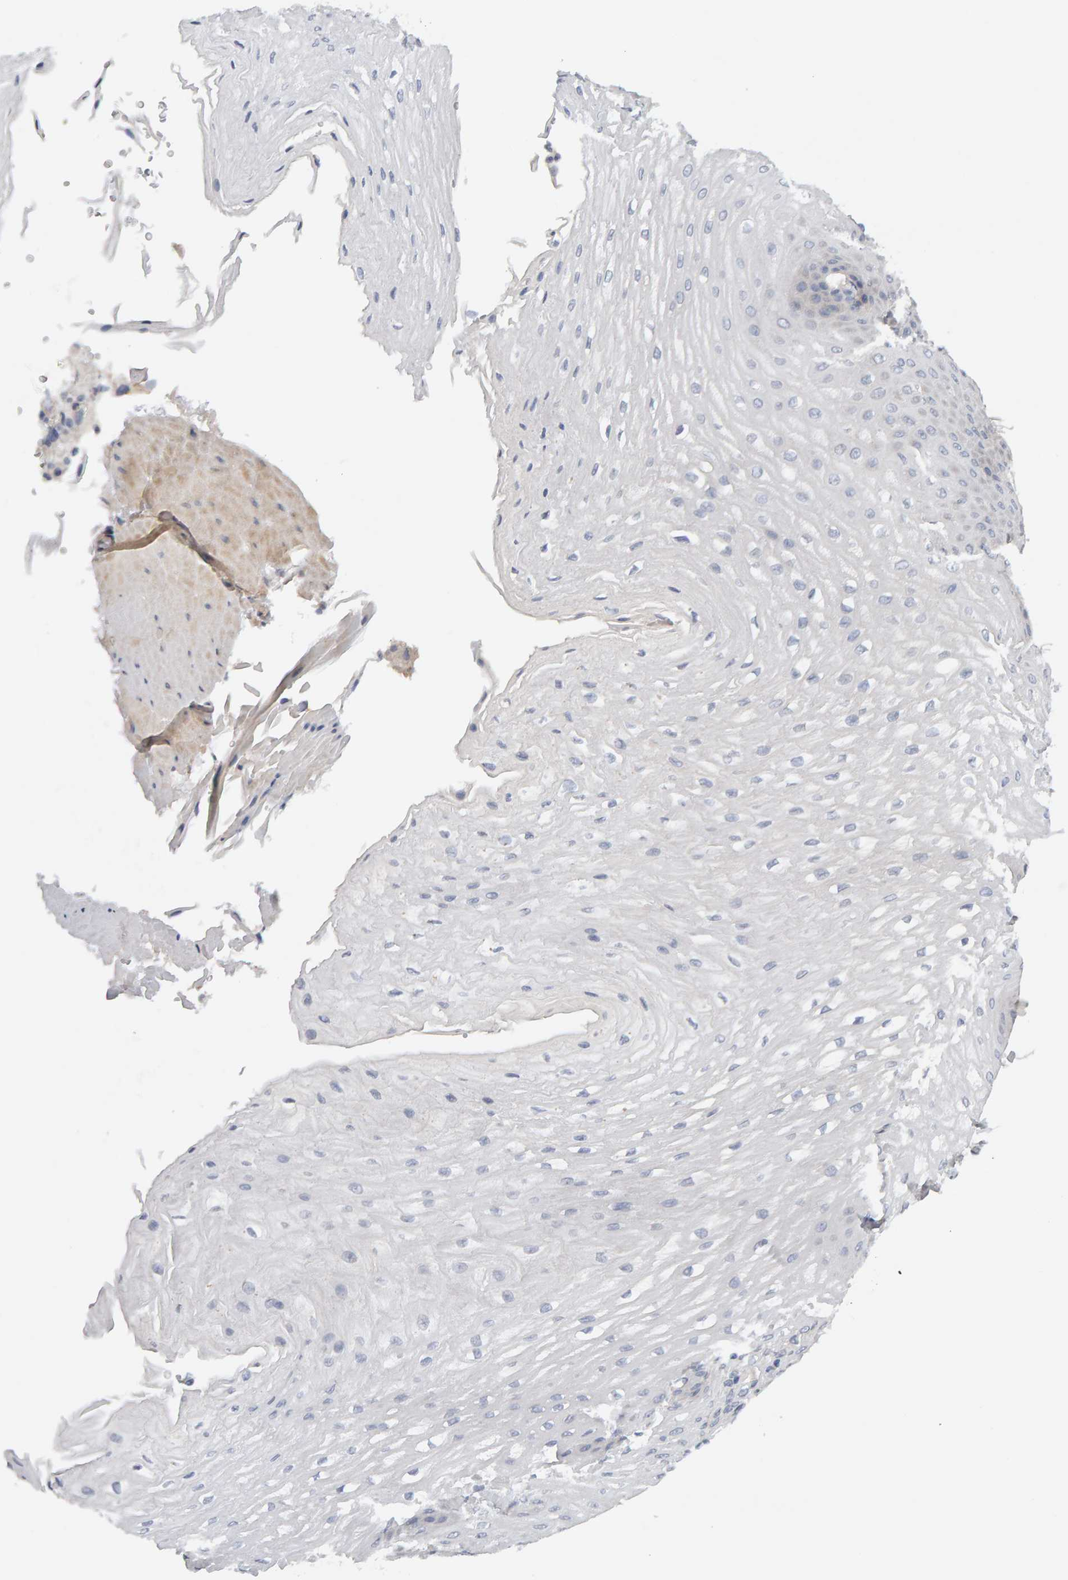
{"staining": {"intensity": "negative", "quantity": "none", "location": "none"}, "tissue": "esophagus", "cell_type": "Squamous epithelial cells", "image_type": "normal", "snomed": [{"axis": "morphology", "description": "Normal tissue, NOS"}, {"axis": "topography", "description": "Esophagus"}], "caption": "Immunohistochemical staining of unremarkable esophagus shows no significant positivity in squamous epithelial cells.", "gene": "PPP1R16A", "patient": {"sex": "male", "age": 54}}